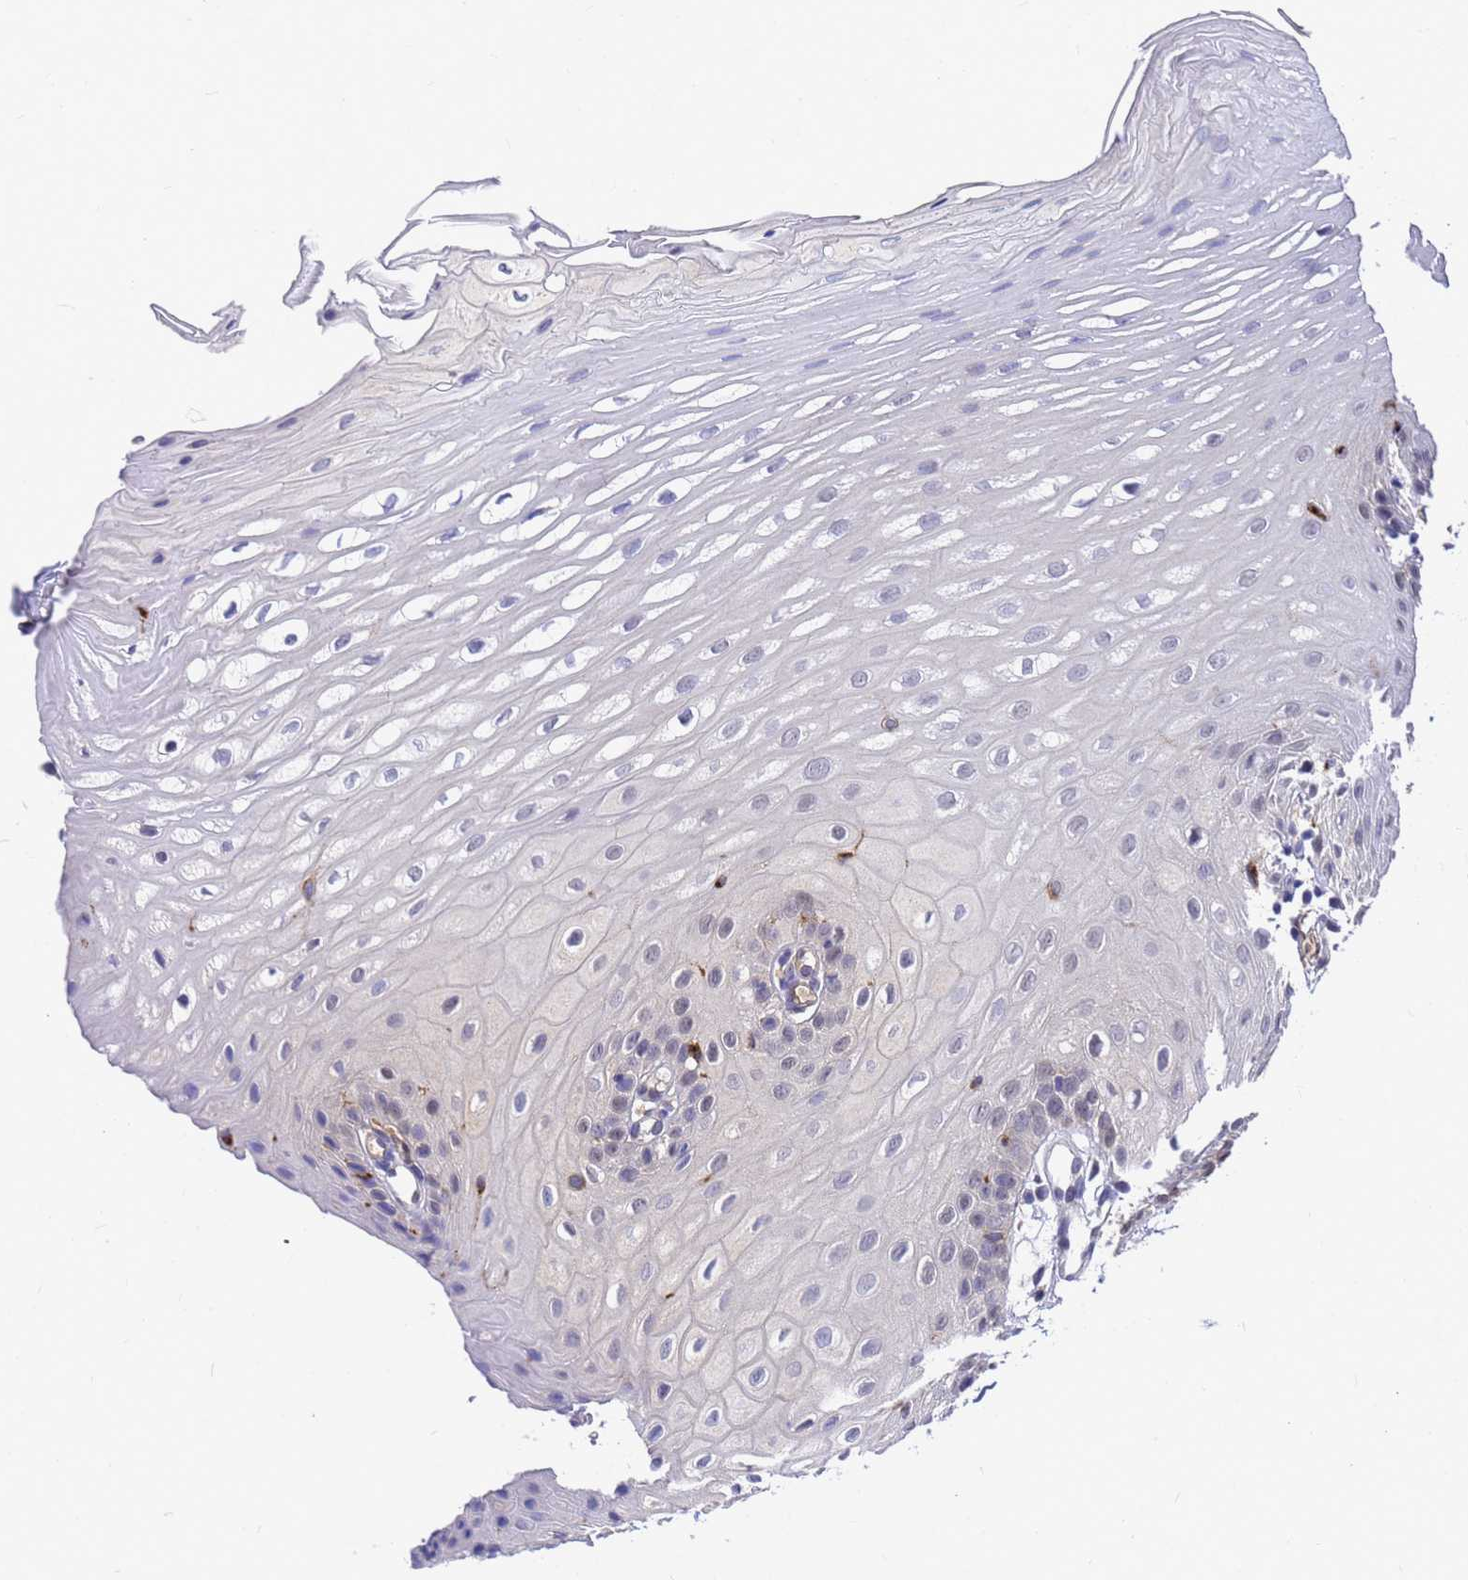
{"staining": {"intensity": "weak", "quantity": "<25%", "location": "nuclear"}, "tissue": "oral mucosa", "cell_type": "Squamous epithelial cells", "image_type": "normal", "snomed": [{"axis": "morphology", "description": "Normal tissue, NOS"}, {"axis": "topography", "description": "Oral tissue"}], "caption": "Oral mucosa stained for a protein using immunohistochemistry demonstrates no positivity squamous epithelial cells.", "gene": "SLC35E2B", "patient": {"sex": "female", "age": 39}}